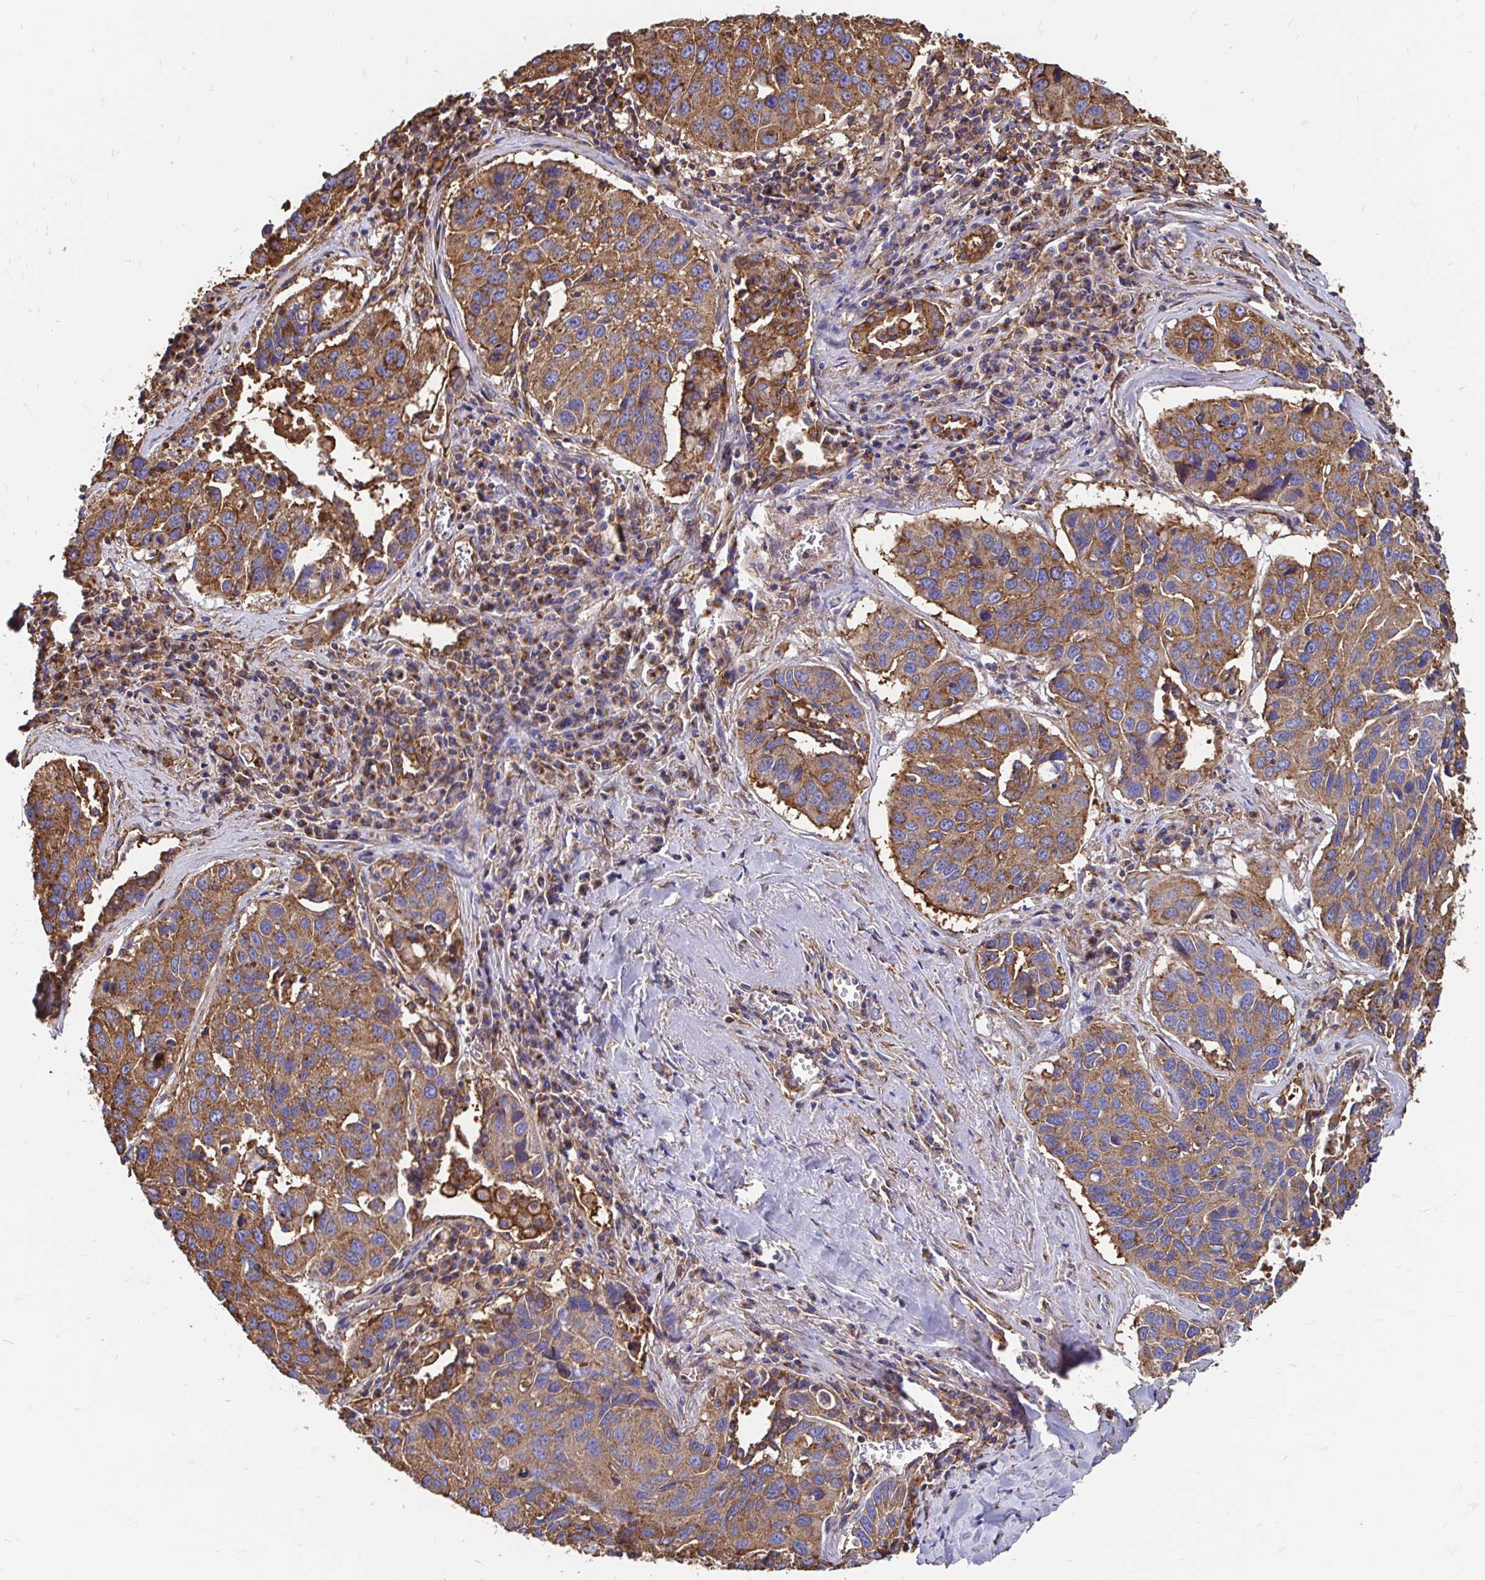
{"staining": {"intensity": "moderate", "quantity": ">75%", "location": "cytoplasmic/membranous"}, "tissue": "lung cancer", "cell_type": "Tumor cells", "image_type": "cancer", "snomed": [{"axis": "morphology", "description": "Squamous cell carcinoma, NOS"}, {"axis": "topography", "description": "Lung"}], "caption": "About >75% of tumor cells in human lung cancer demonstrate moderate cytoplasmic/membranous protein staining as visualized by brown immunohistochemical staining.", "gene": "CLTC", "patient": {"sex": "female", "age": 61}}